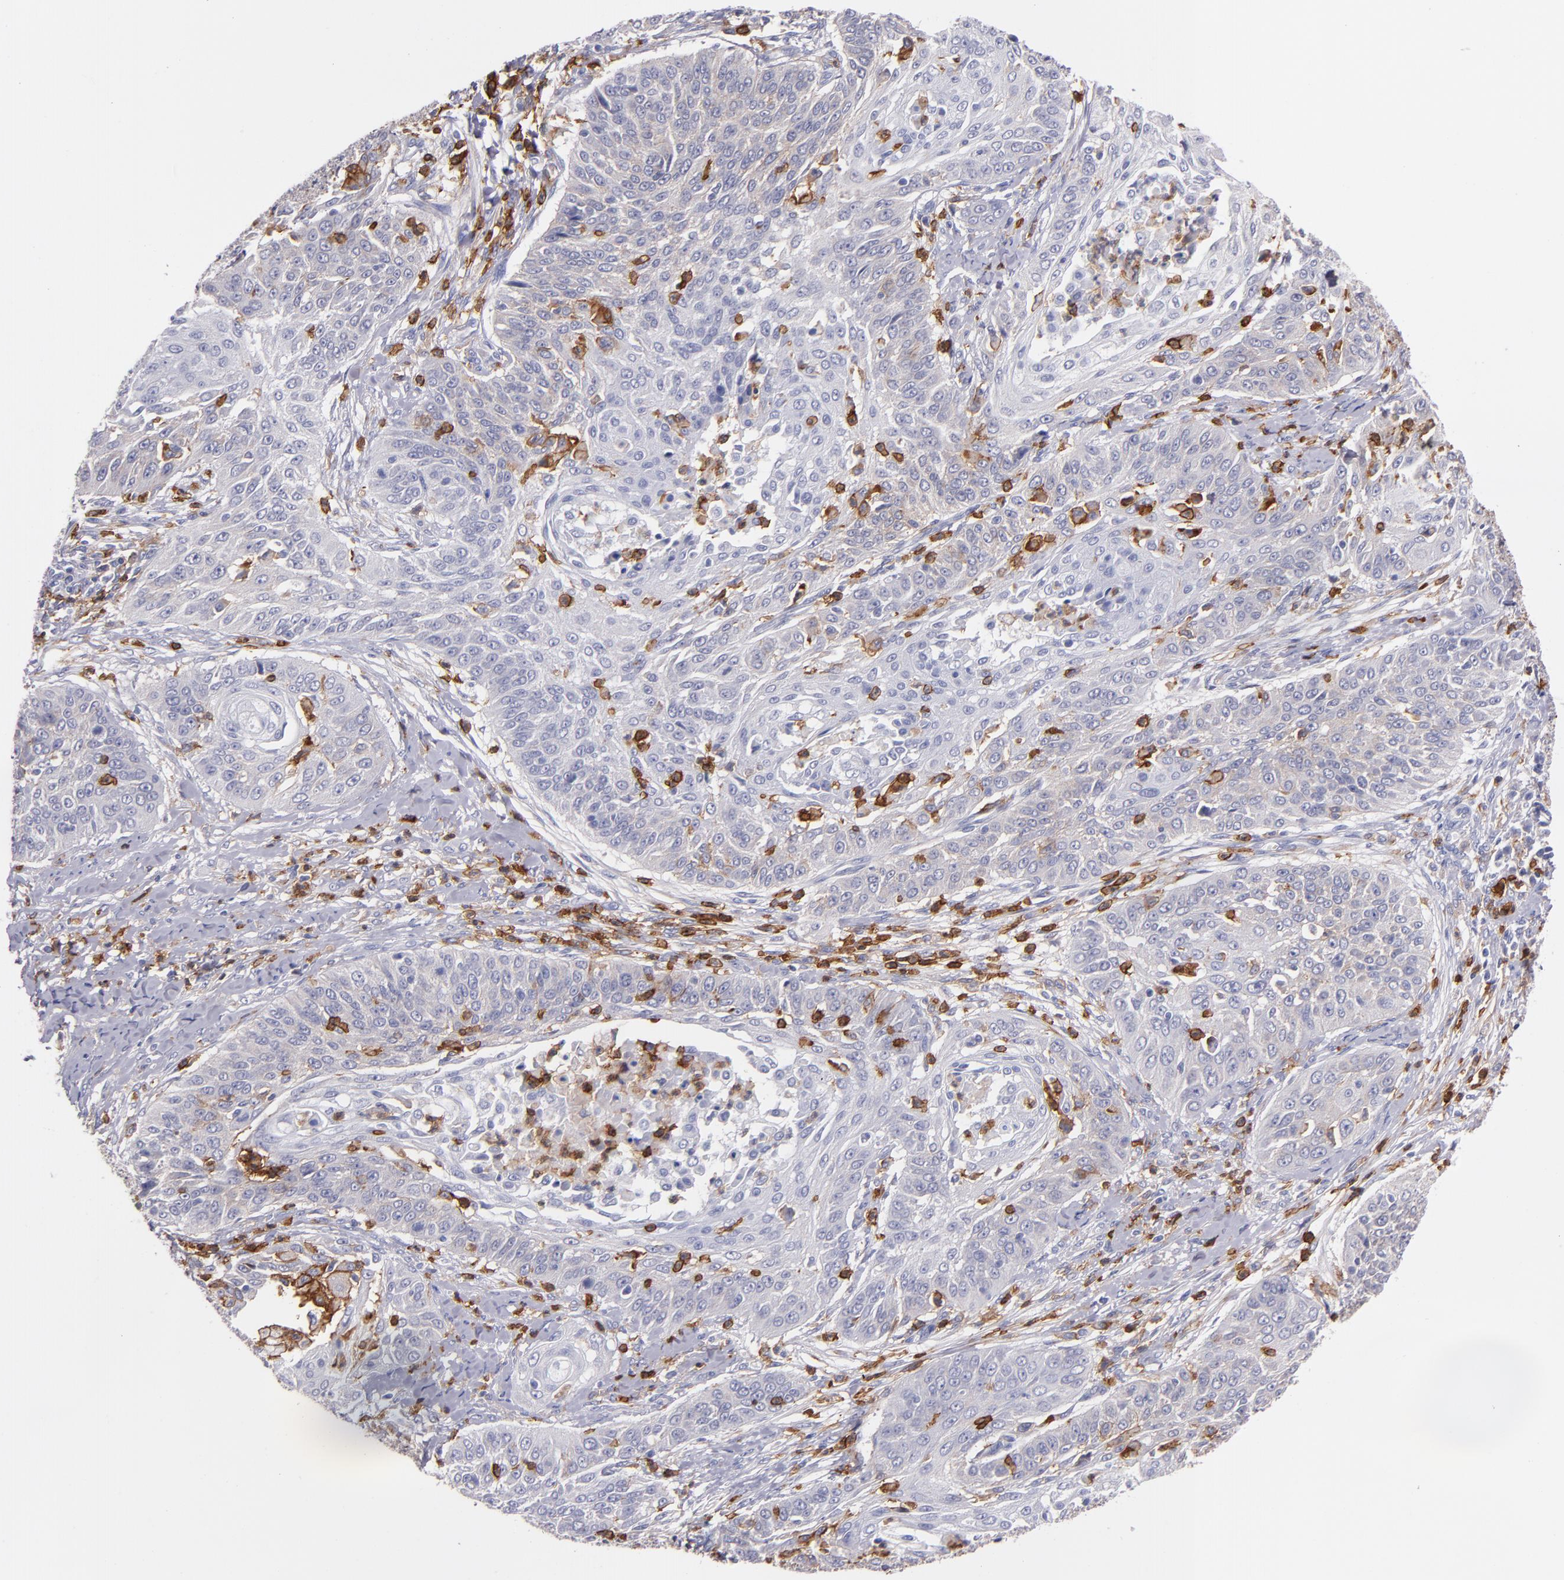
{"staining": {"intensity": "weak", "quantity": "<25%", "location": "cytoplasmic/membranous"}, "tissue": "cervical cancer", "cell_type": "Tumor cells", "image_type": "cancer", "snomed": [{"axis": "morphology", "description": "Squamous cell carcinoma, NOS"}, {"axis": "topography", "description": "Cervix"}], "caption": "High magnification brightfield microscopy of cervical squamous cell carcinoma stained with DAB (brown) and counterstained with hematoxylin (blue): tumor cells show no significant staining.", "gene": "C5AR1", "patient": {"sex": "female", "age": 64}}